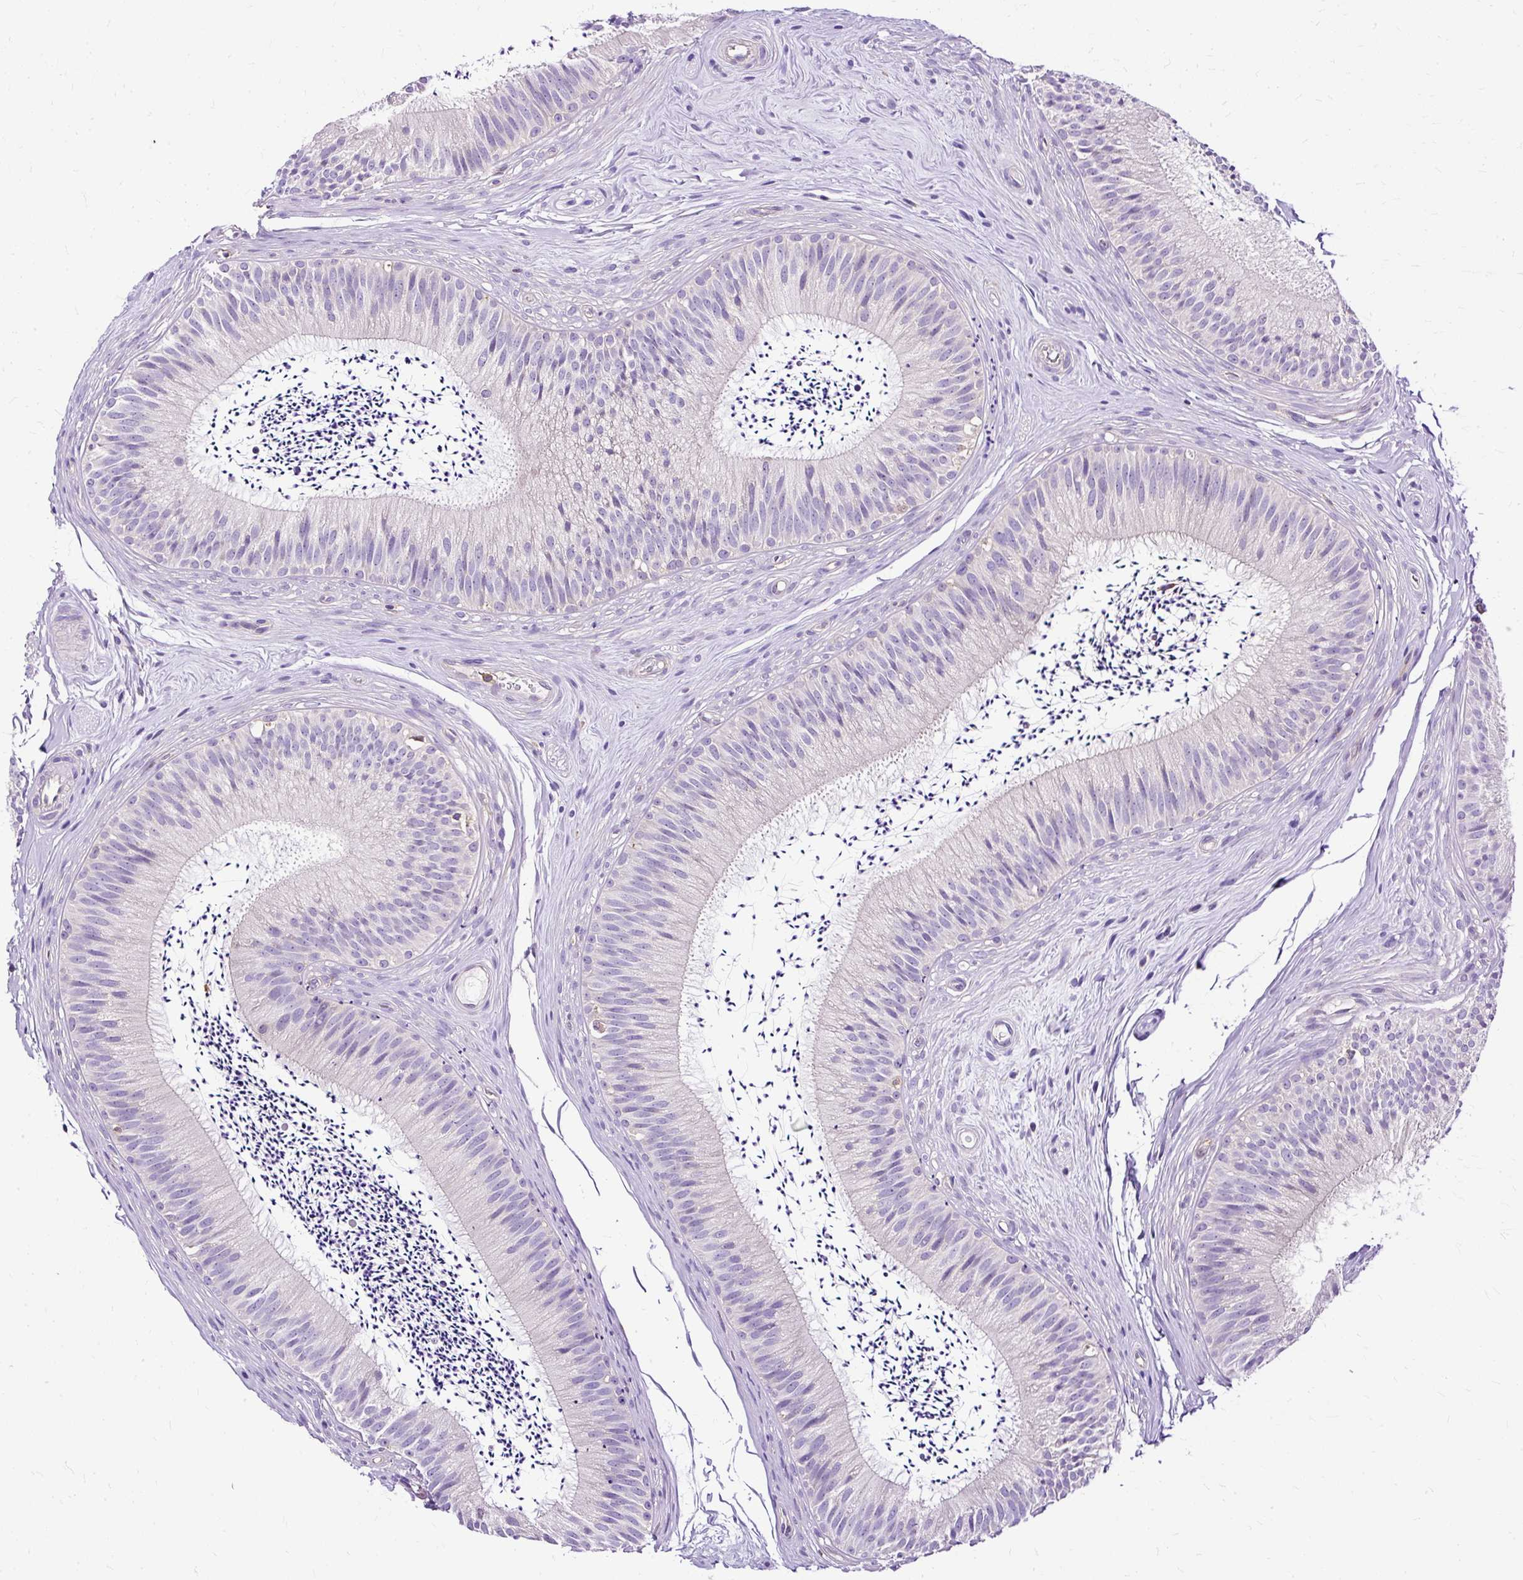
{"staining": {"intensity": "negative", "quantity": "none", "location": "none"}, "tissue": "epididymis", "cell_type": "Glandular cells", "image_type": "normal", "snomed": [{"axis": "morphology", "description": "Normal tissue, NOS"}, {"axis": "topography", "description": "Epididymis"}], "caption": "Immunohistochemical staining of unremarkable human epididymis reveals no significant staining in glandular cells.", "gene": "TWF2", "patient": {"sex": "male", "age": 24}}